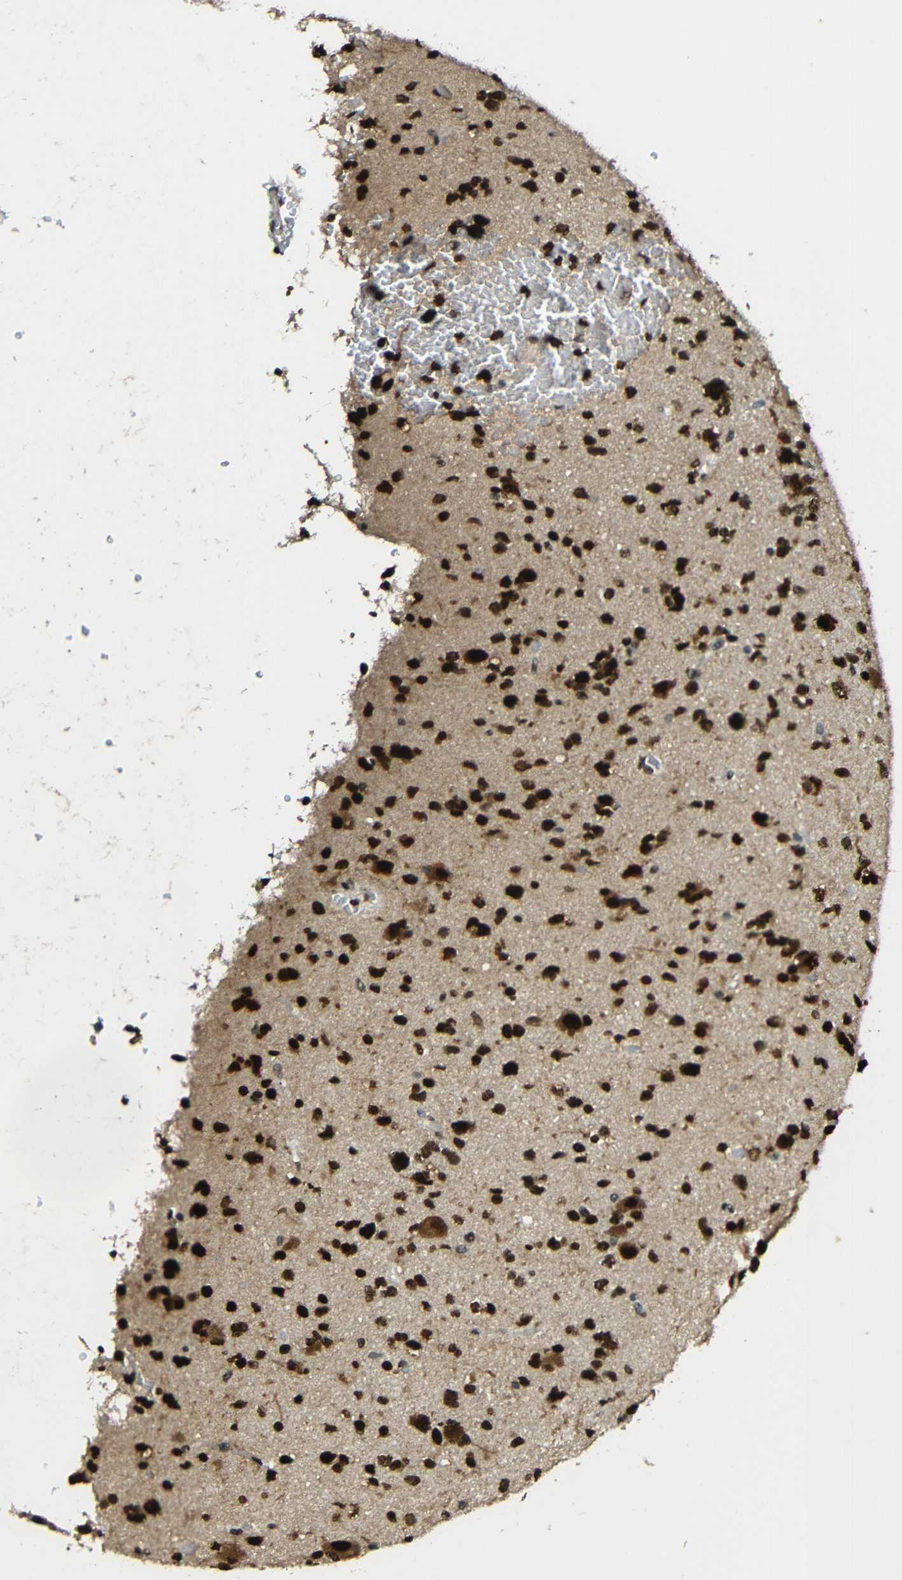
{"staining": {"intensity": "strong", "quantity": ">75%", "location": "cytoplasmic/membranous,nuclear"}, "tissue": "glioma", "cell_type": "Tumor cells", "image_type": "cancer", "snomed": [{"axis": "morphology", "description": "Glioma, malignant, High grade"}, {"axis": "topography", "description": "pancreas cauda"}], "caption": "Tumor cells show strong cytoplasmic/membranous and nuclear staining in about >75% of cells in malignant high-grade glioma.", "gene": "PSIP1", "patient": {"sex": "male", "age": 60}}